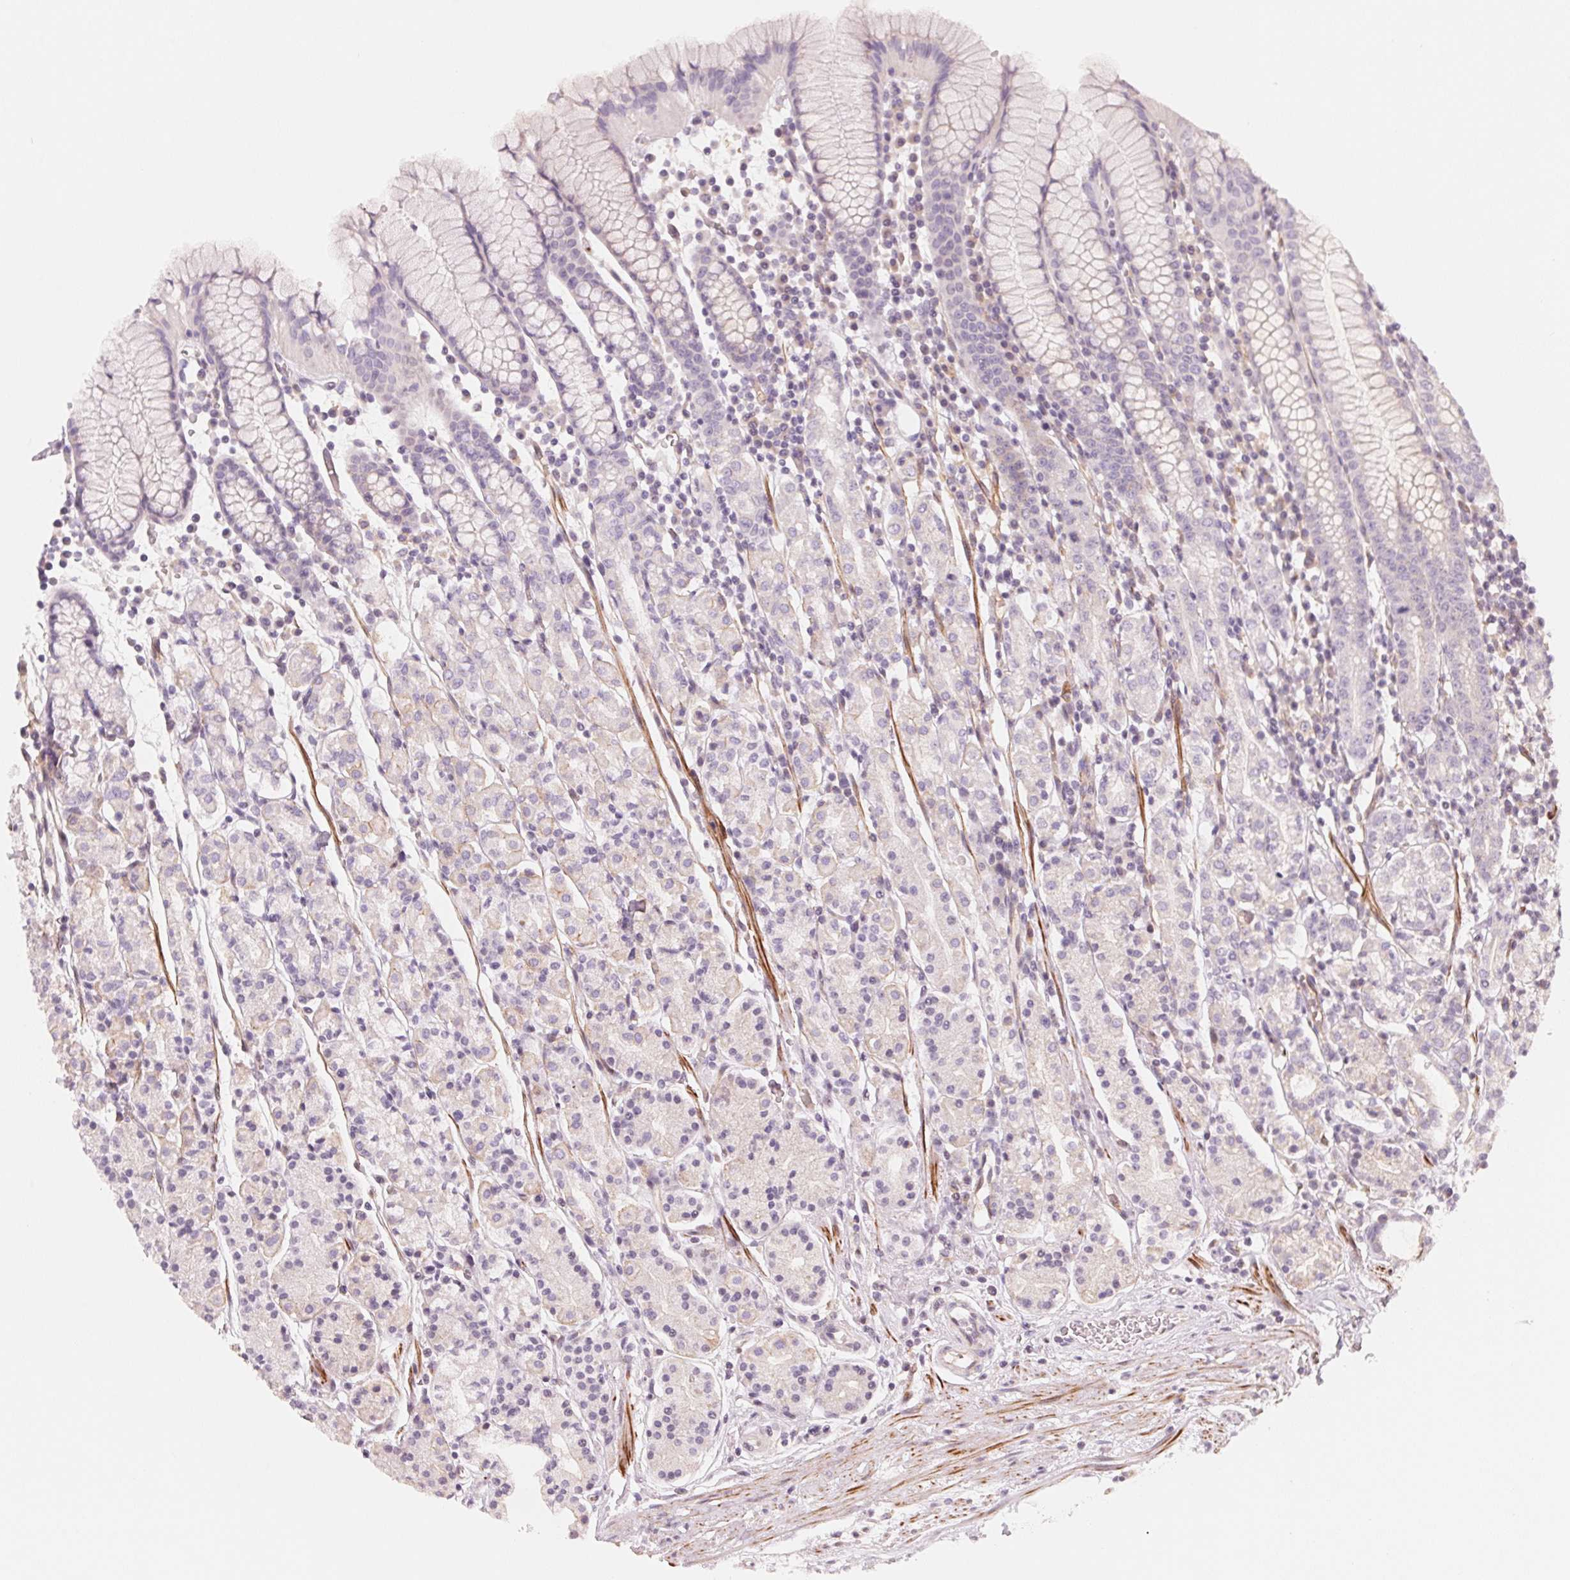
{"staining": {"intensity": "negative", "quantity": "none", "location": "none"}, "tissue": "stomach", "cell_type": "Glandular cells", "image_type": "normal", "snomed": [{"axis": "morphology", "description": "Normal tissue, NOS"}, {"axis": "topography", "description": "Stomach, upper"}, {"axis": "topography", "description": "Stomach"}], "caption": "The immunohistochemistry (IHC) photomicrograph has no significant staining in glandular cells of stomach. The staining was performed using DAB to visualize the protein expression in brown, while the nuclei were stained in blue with hematoxylin (Magnification: 20x).", "gene": "SLC17A4", "patient": {"sex": "male", "age": 62}}